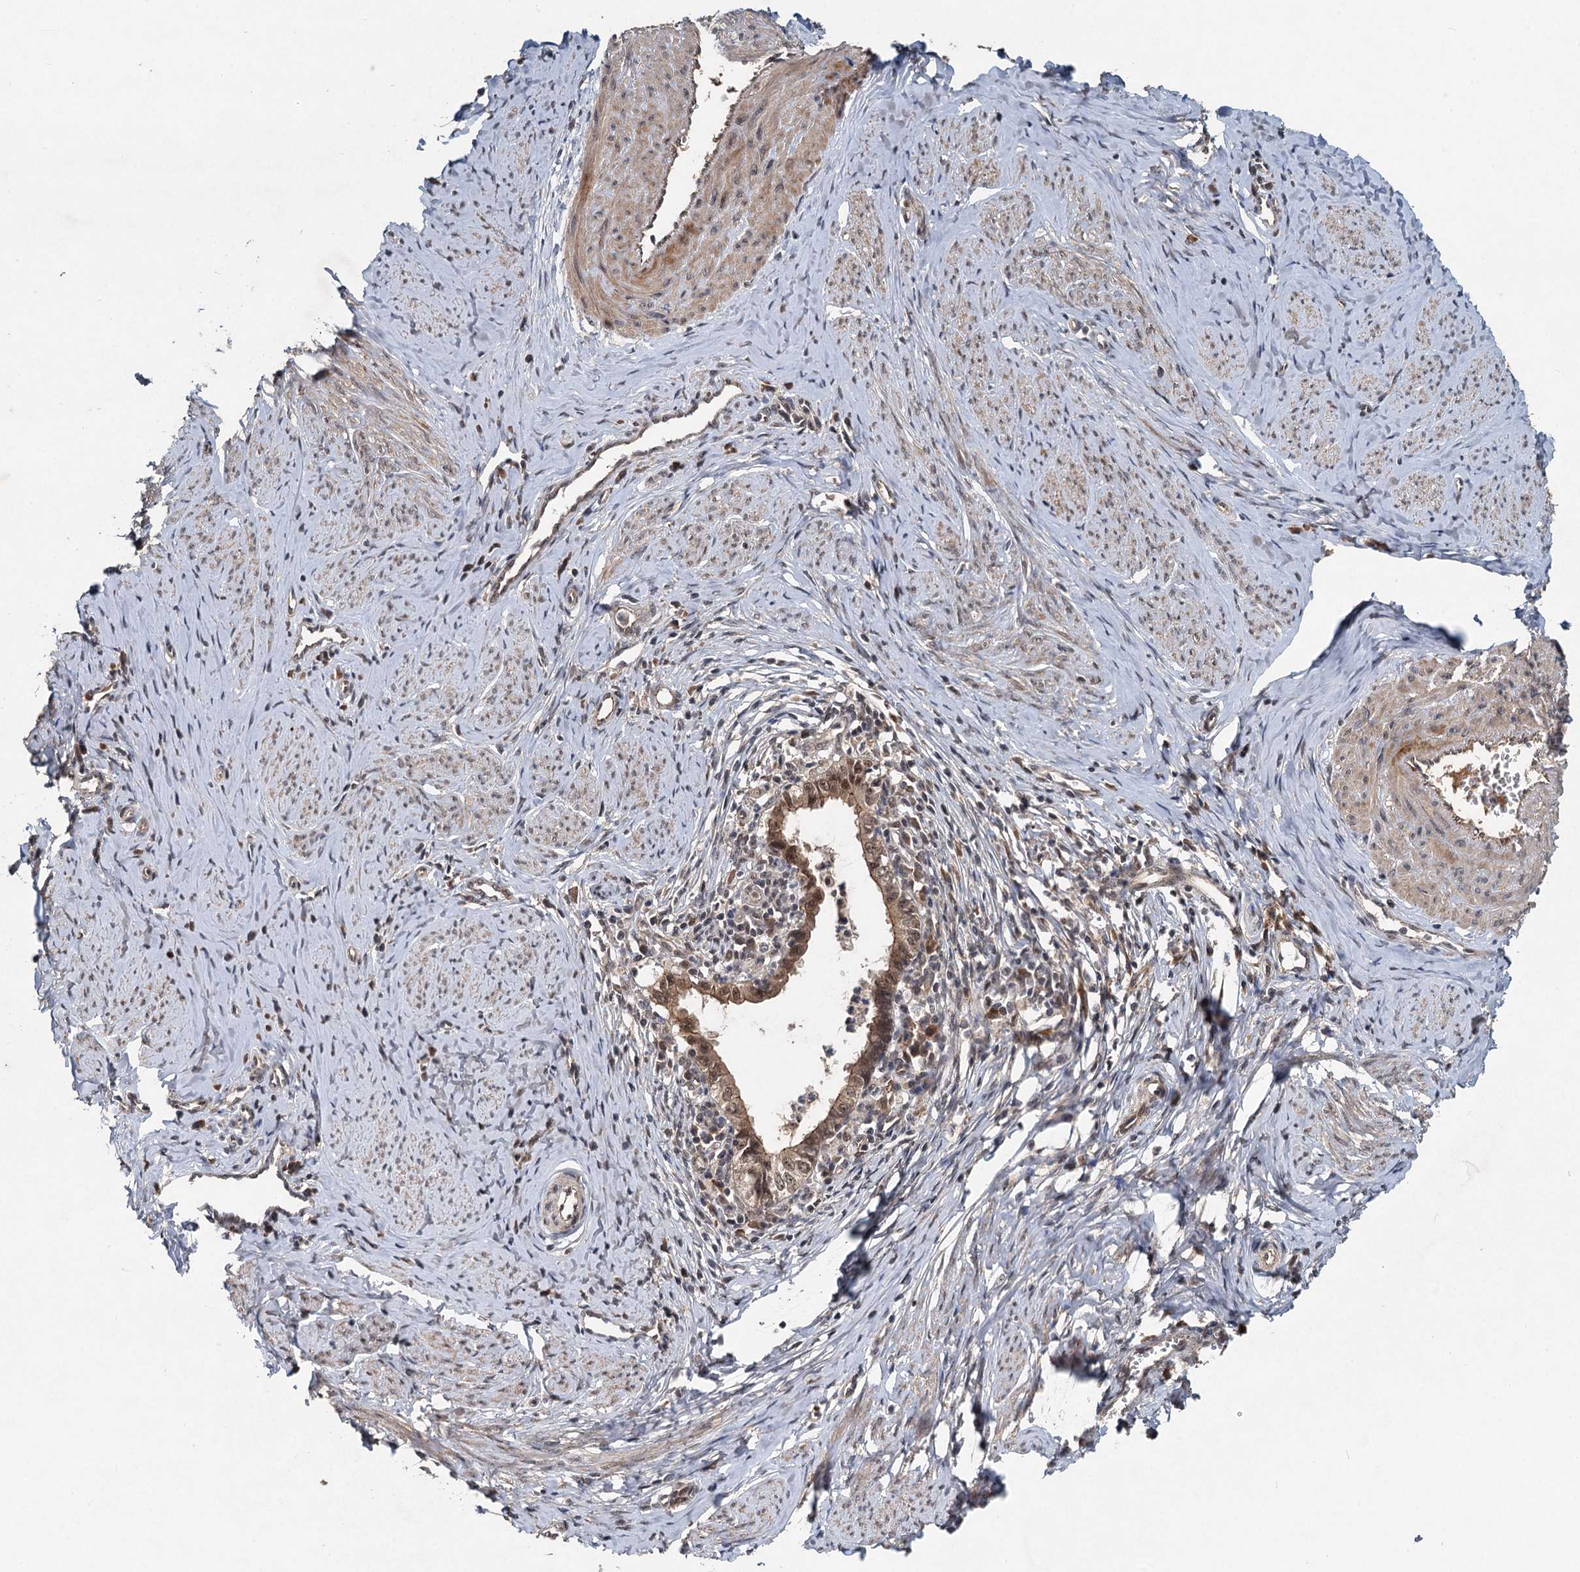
{"staining": {"intensity": "moderate", "quantity": ">75%", "location": "cytoplasmic/membranous,nuclear"}, "tissue": "cervical cancer", "cell_type": "Tumor cells", "image_type": "cancer", "snomed": [{"axis": "morphology", "description": "Adenocarcinoma, NOS"}, {"axis": "topography", "description": "Cervix"}], "caption": "Approximately >75% of tumor cells in cervical cancer (adenocarcinoma) demonstrate moderate cytoplasmic/membranous and nuclear protein expression as visualized by brown immunohistochemical staining.", "gene": "RITA1", "patient": {"sex": "female", "age": 36}}